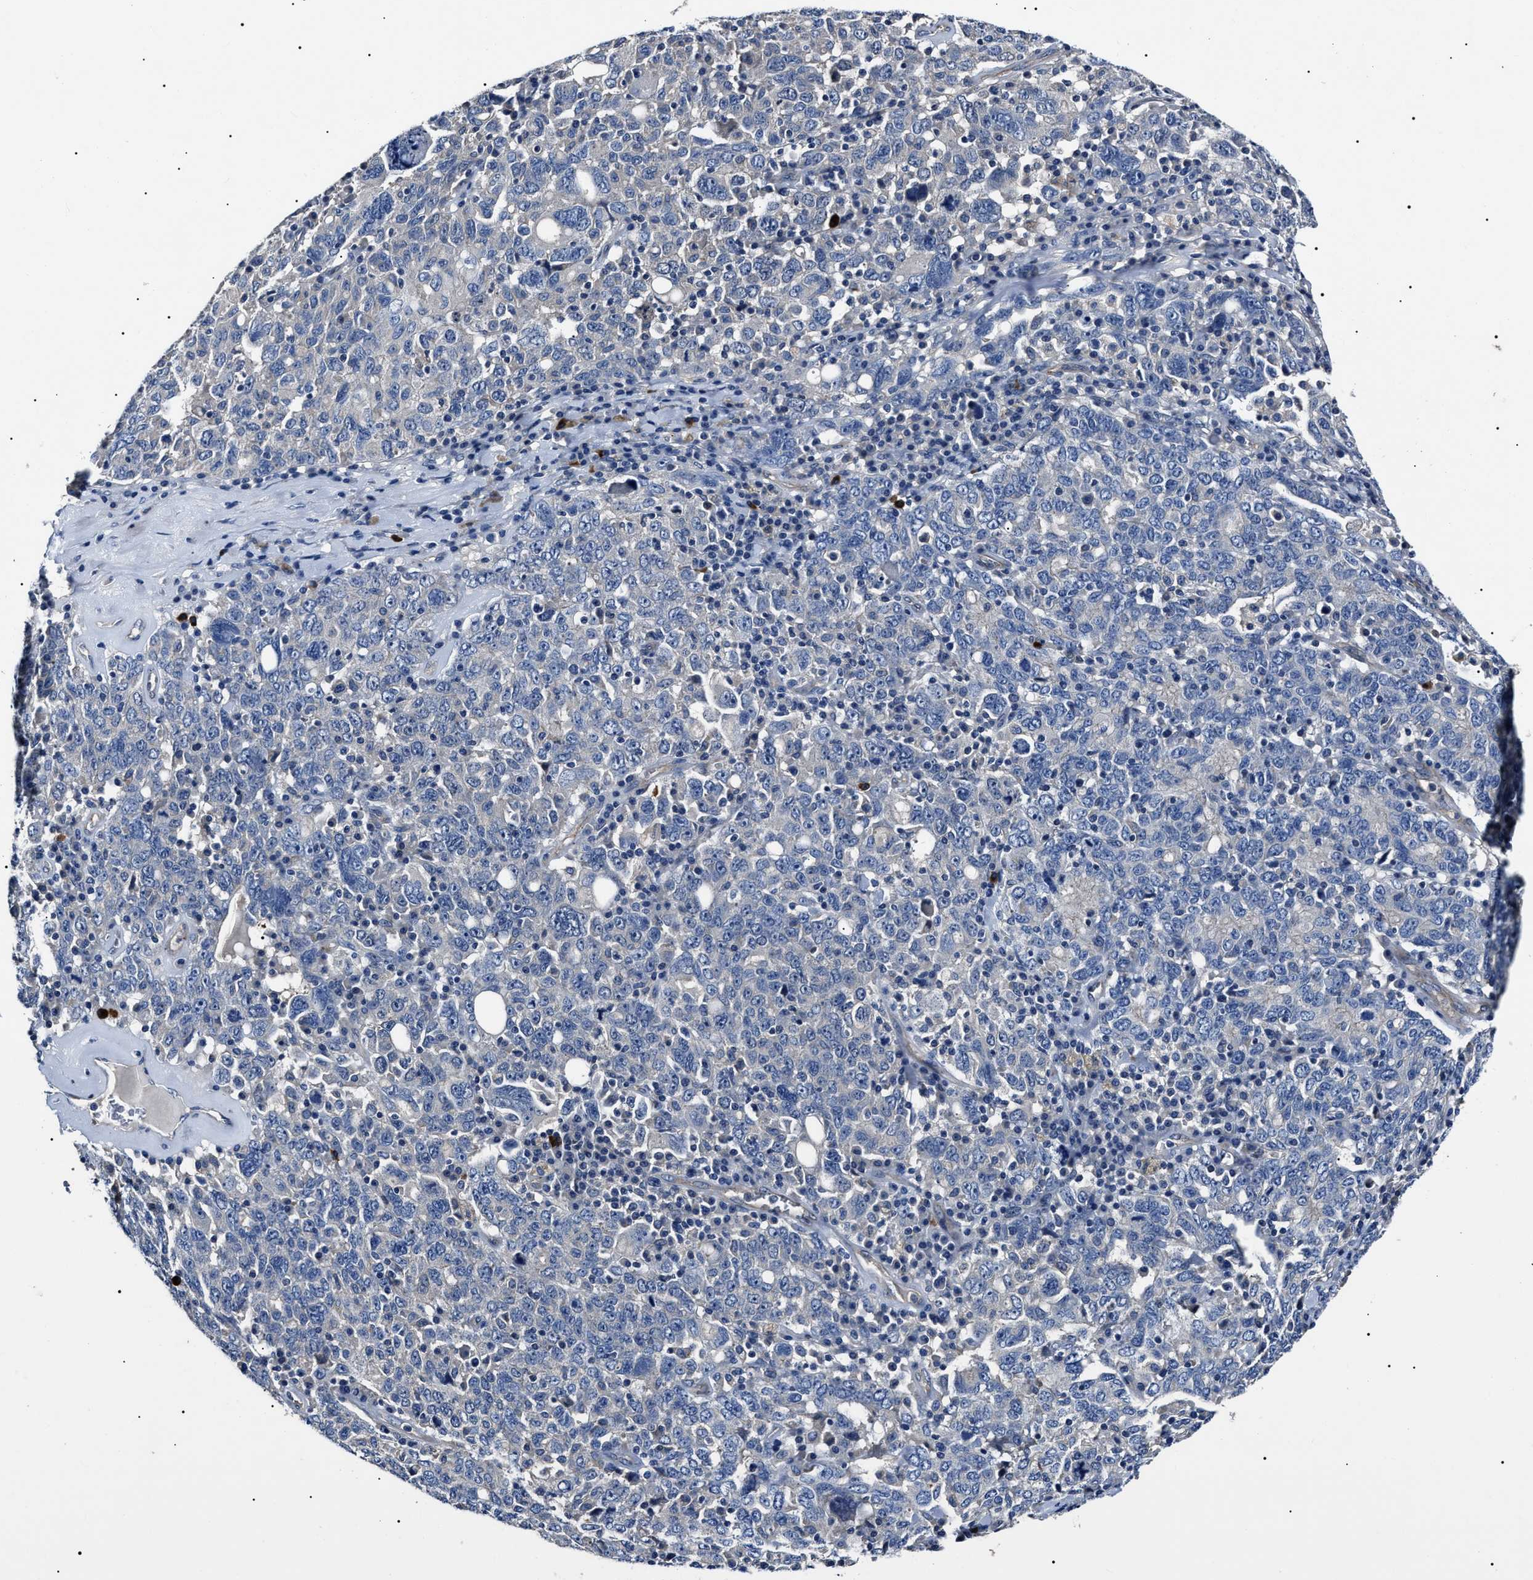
{"staining": {"intensity": "negative", "quantity": "none", "location": "none"}, "tissue": "ovarian cancer", "cell_type": "Tumor cells", "image_type": "cancer", "snomed": [{"axis": "morphology", "description": "Carcinoma, endometroid"}, {"axis": "topography", "description": "Ovary"}], "caption": "Immunohistochemical staining of human ovarian cancer demonstrates no significant positivity in tumor cells.", "gene": "KLHL42", "patient": {"sex": "female", "age": 62}}